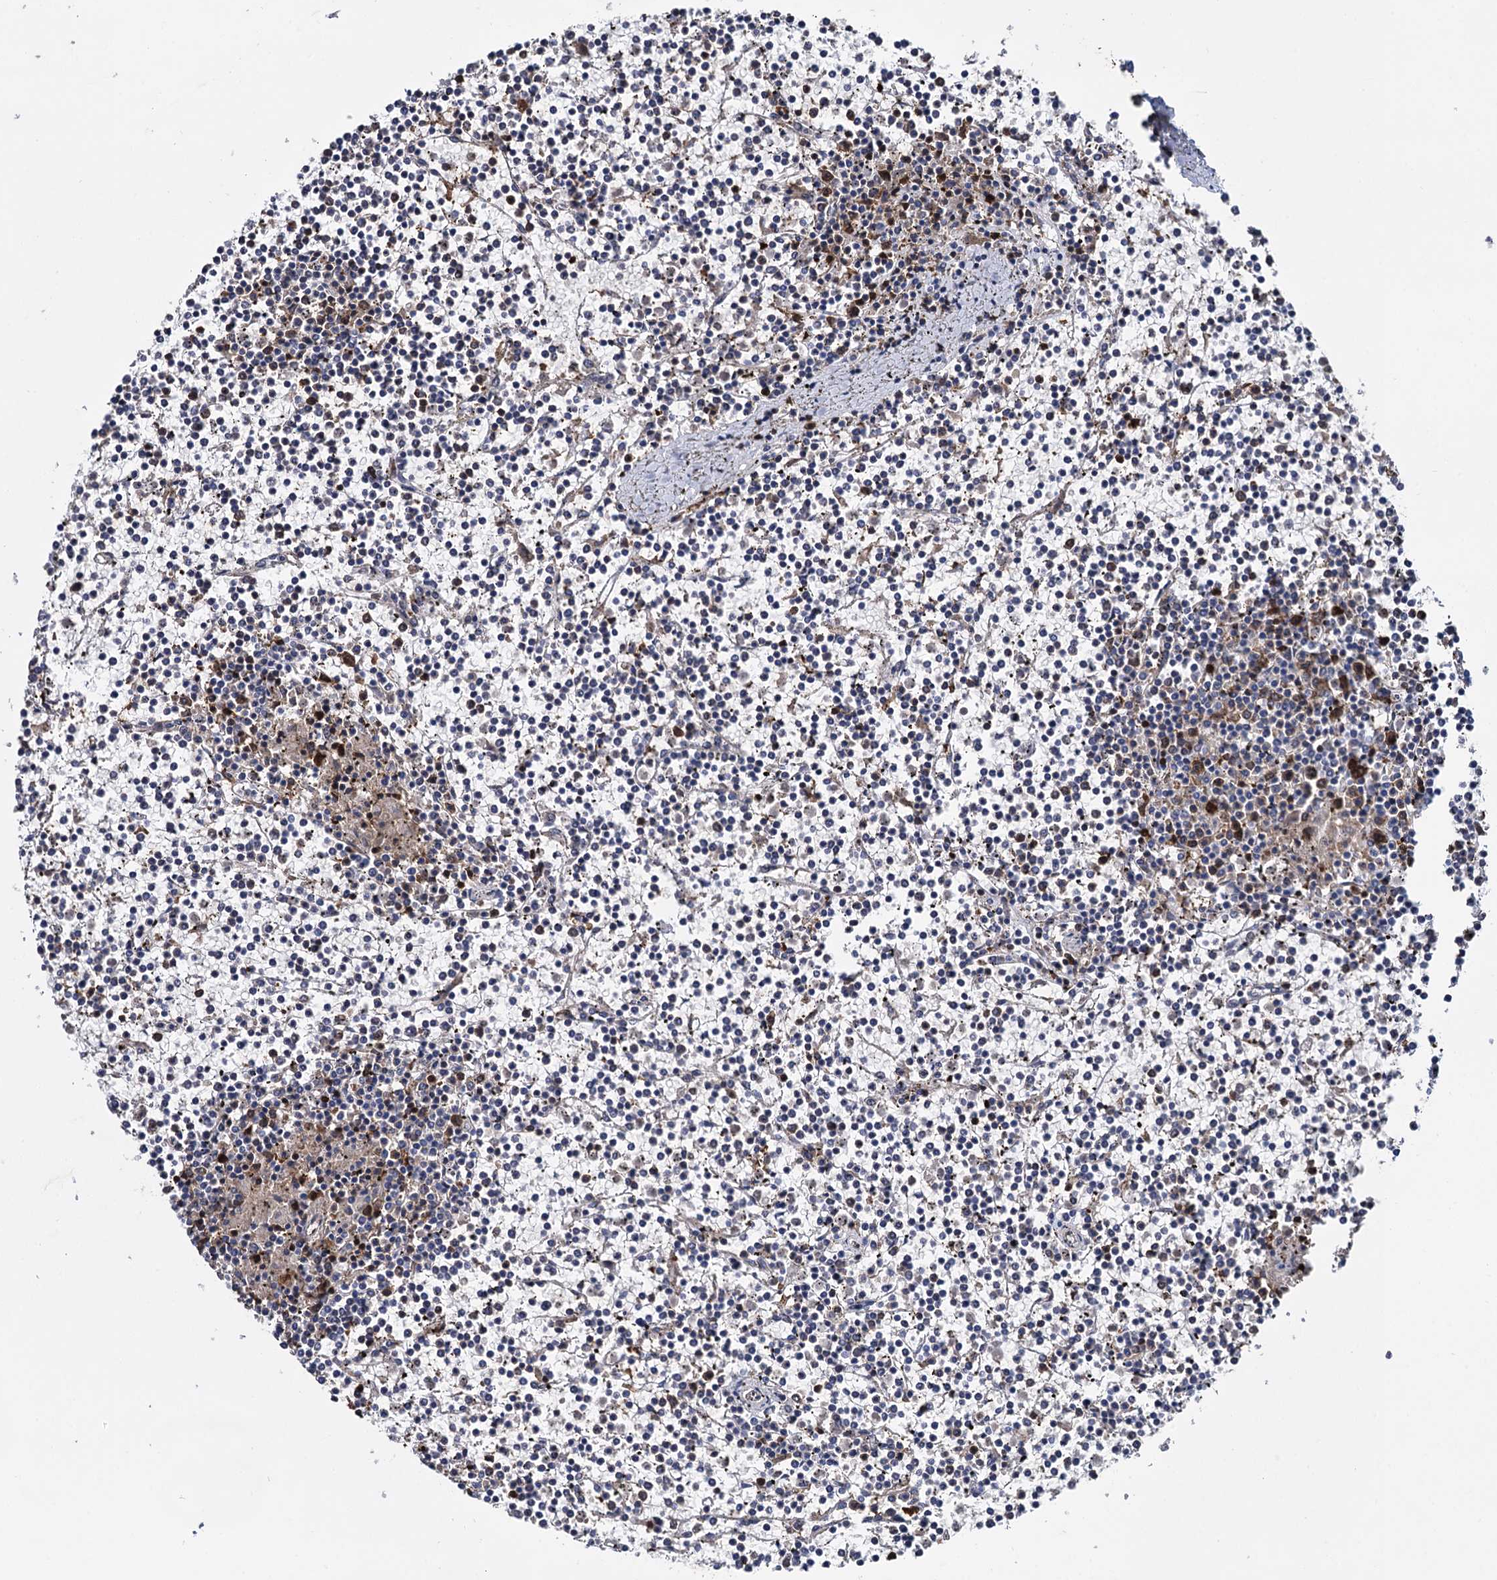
{"staining": {"intensity": "negative", "quantity": "none", "location": "none"}, "tissue": "lymphoma", "cell_type": "Tumor cells", "image_type": "cancer", "snomed": [{"axis": "morphology", "description": "Malignant lymphoma, non-Hodgkin's type, Low grade"}, {"axis": "topography", "description": "Spleen"}], "caption": "Low-grade malignant lymphoma, non-Hodgkin's type was stained to show a protein in brown. There is no significant positivity in tumor cells.", "gene": "FABP5", "patient": {"sex": "female", "age": 19}}